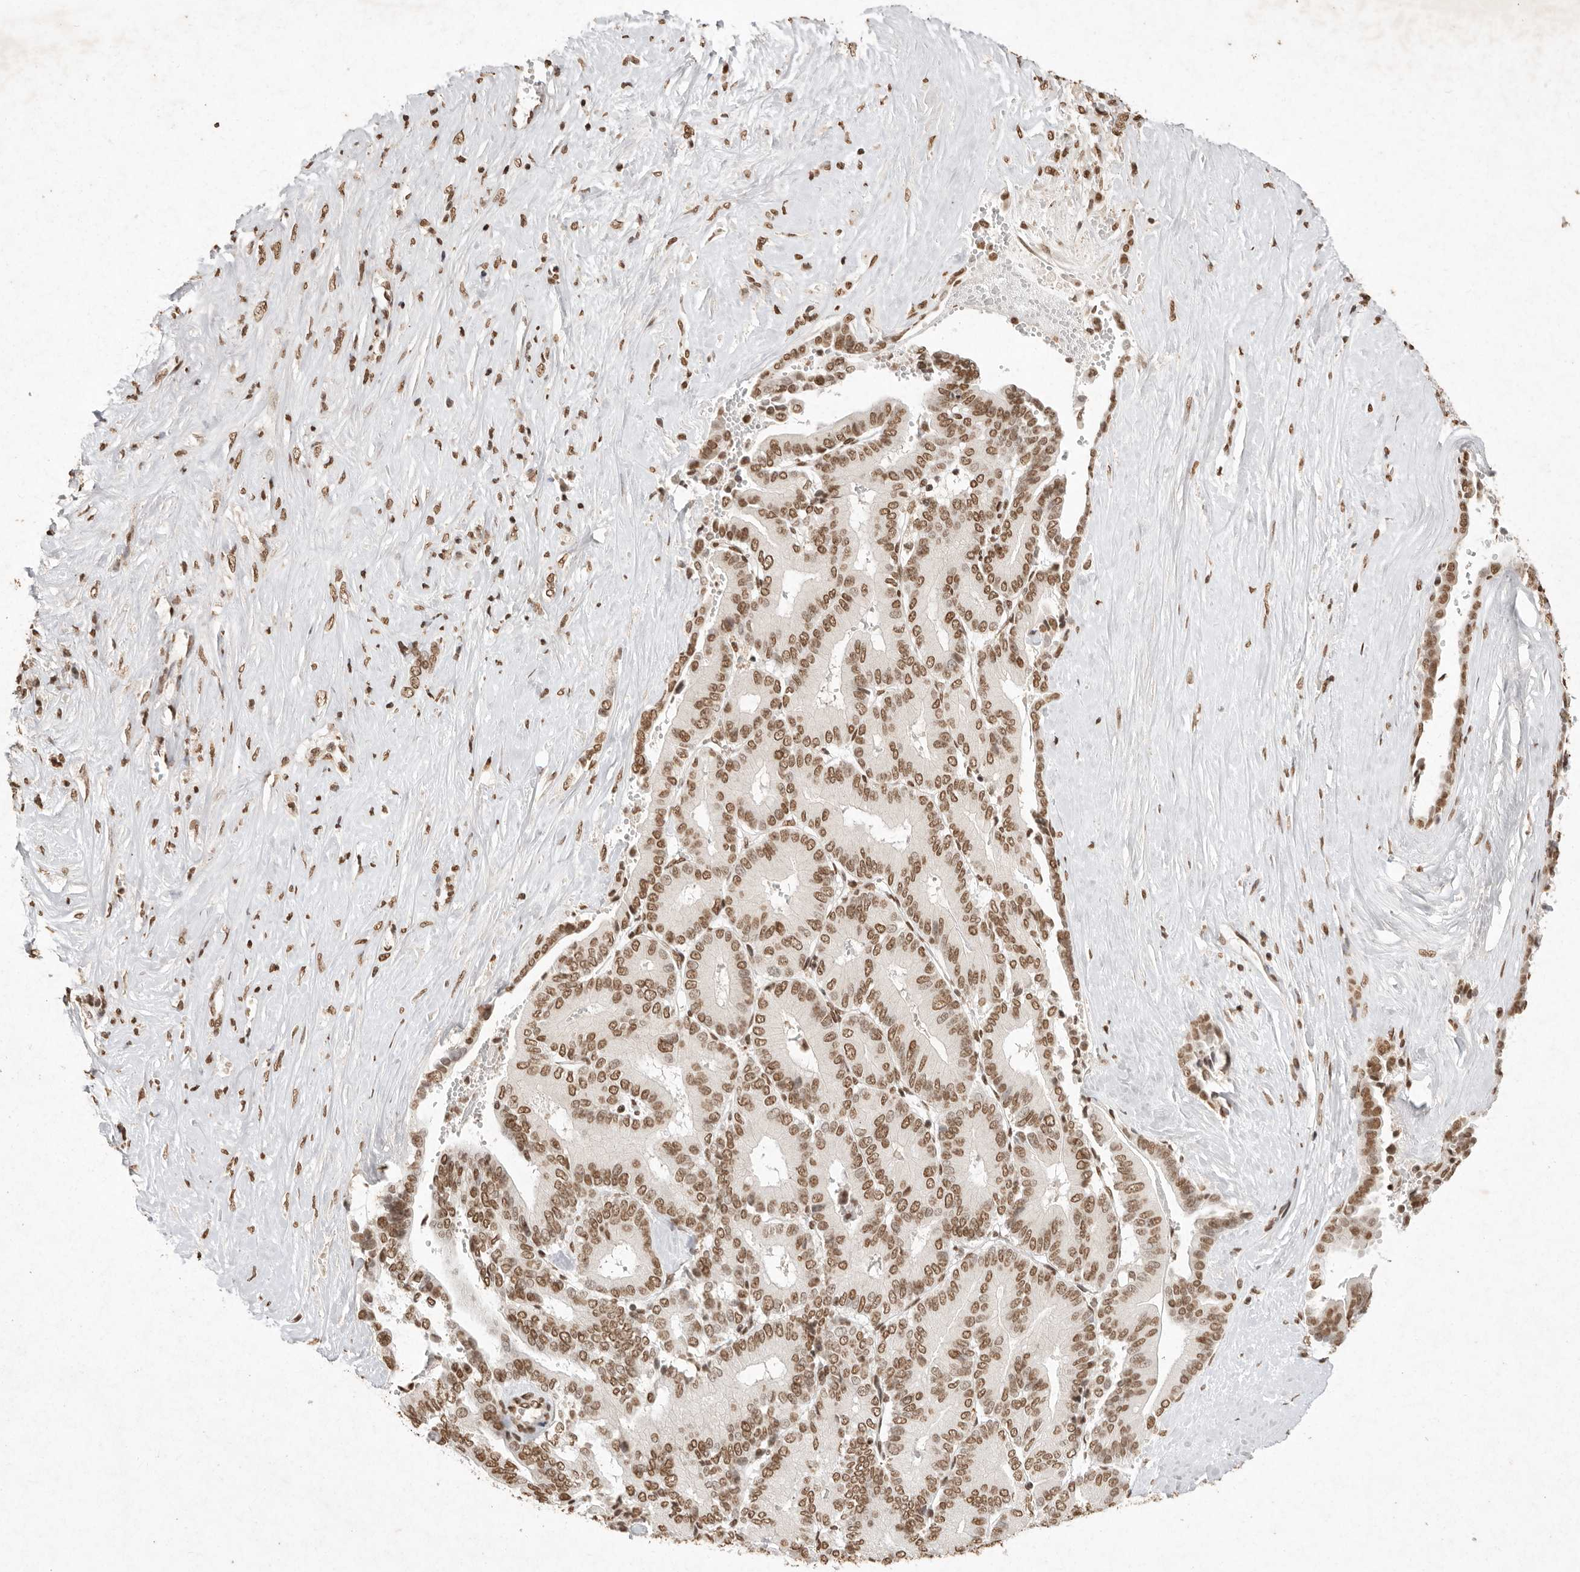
{"staining": {"intensity": "moderate", "quantity": ">75%", "location": "nuclear"}, "tissue": "liver cancer", "cell_type": "Tumor cells", "image_type": "cancer", "snomed": [{"axis": "morphology", "description": "Cholangiocarcinoma"}, {"axis": "topography", "description": "Liver"}], "caption": "About >75% of tumor cells in cholangiocarcinoma (liver) display moderate nuclear protein staining as visualized by brown immunohistochemical staining.", "gene": "NKX3-2", "patient": {"sex": "female", "age": 75}}